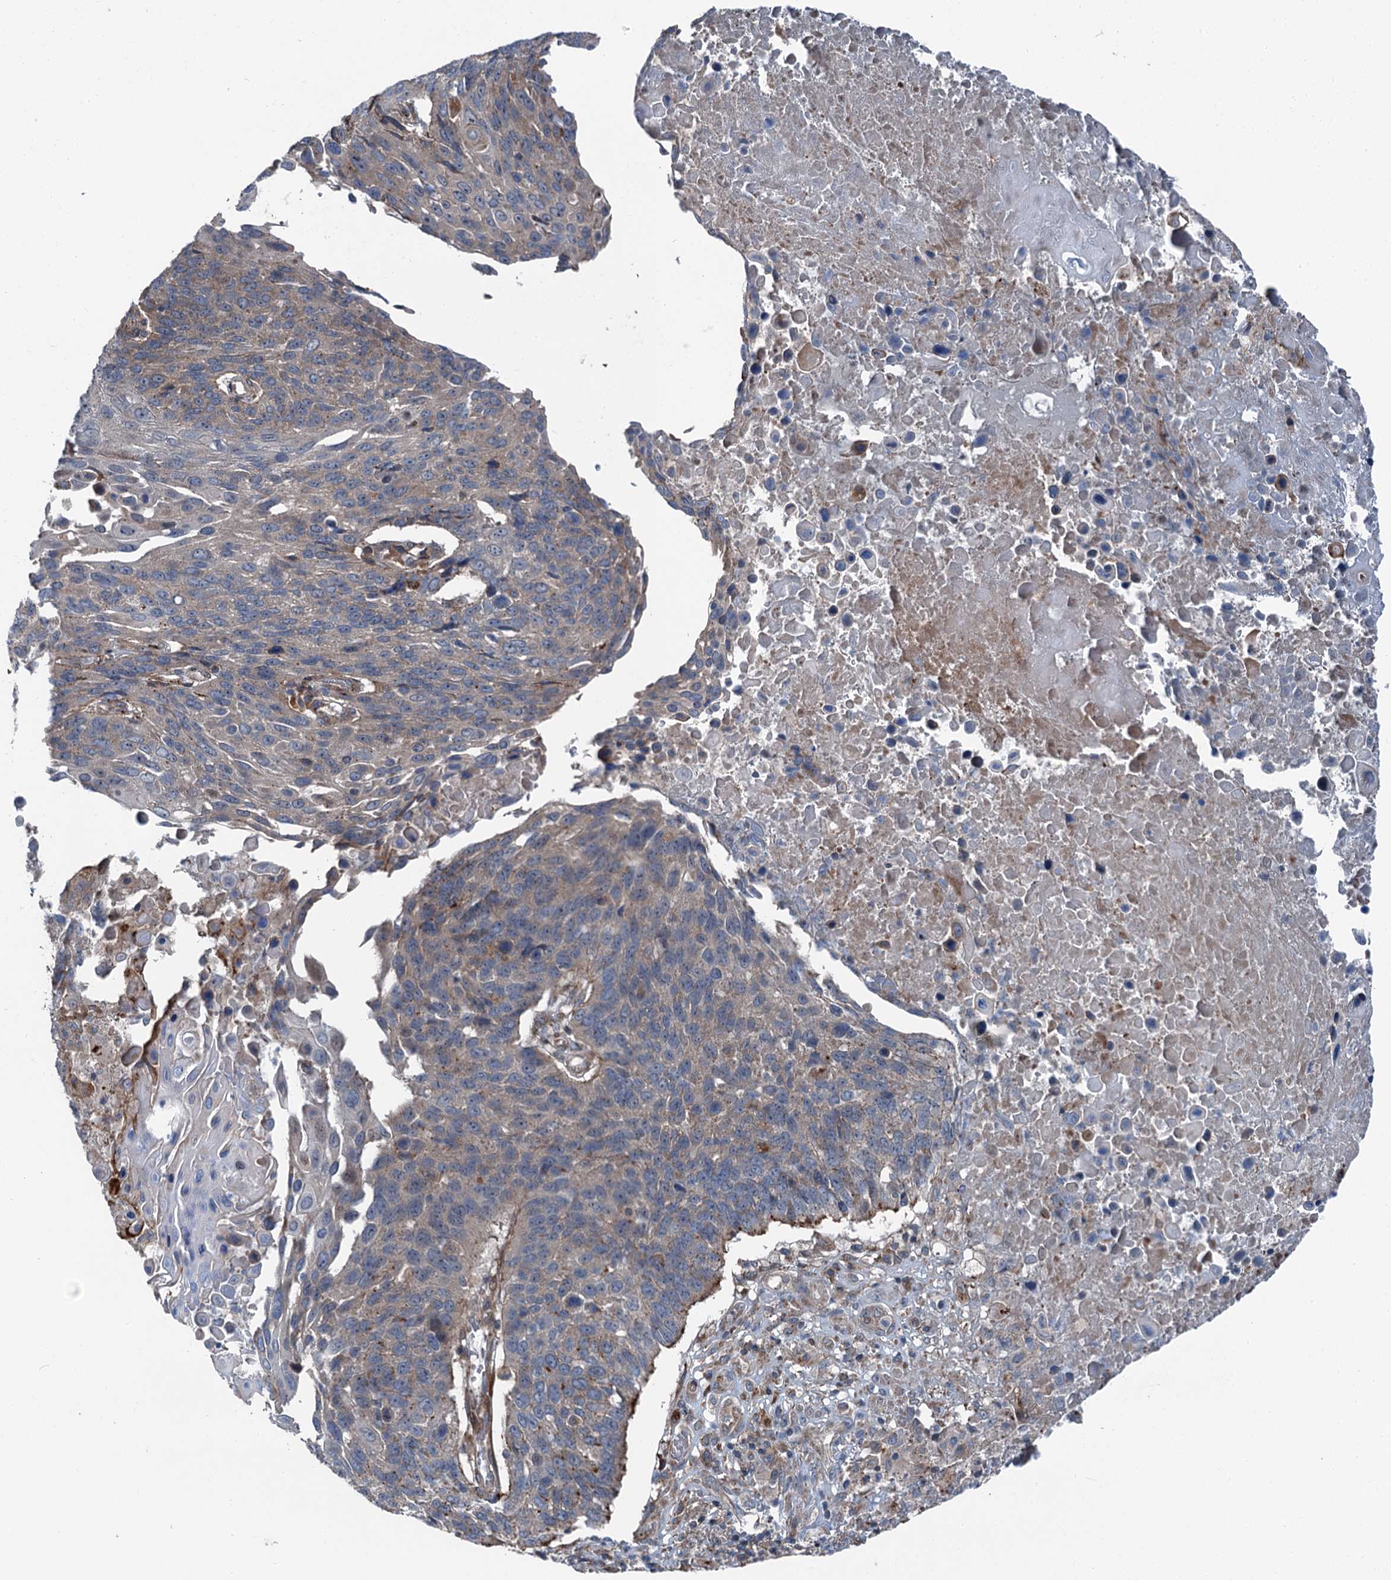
{"staining": {"intensity": "negative", "quantity": "none", "location": "none"}, "tissue": "lung cancer", "cell_type": "Tumor cells", "image_type": "cancer", "snomed": [{"axis": "morphology", "description": "Squamous cell carcinoma, NOS"}, {"axis": "topography", "description": "Lung"}], "caption": "IHC of human lung cancer reveals no positivity in tumor cells. (Immunohistochemistry, brightfield microscopy, high magnification).", "gene": "POLR1D", "patient": {"sex": "male", "age": 66}}